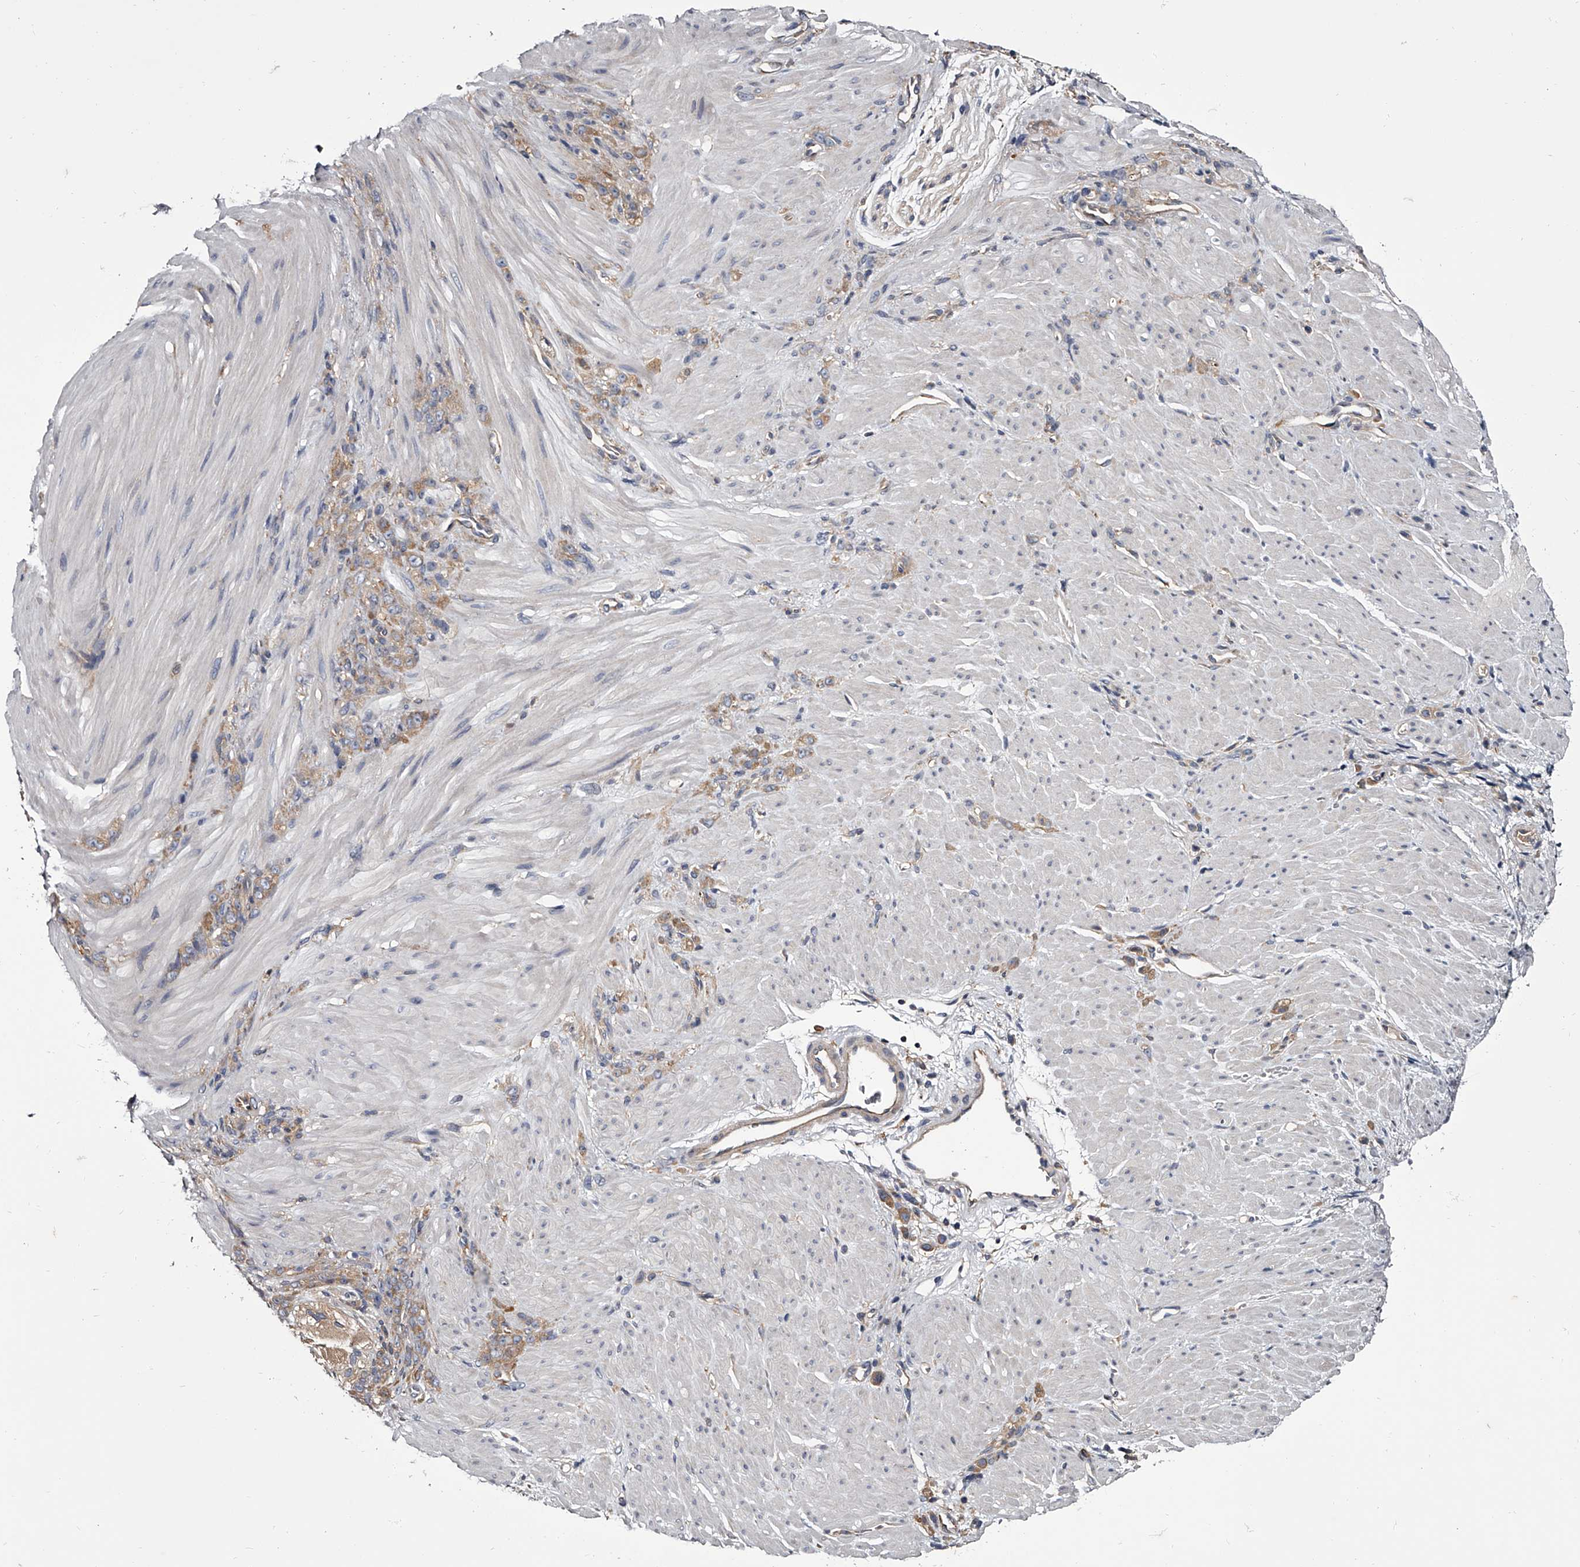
{"staining": {"intensity": "weak", "quantity": ">75%", "location": "cytoplasmic/membranous"}, "tissue": "stomach cancer", "cell_type": "Tumor cells", "image_type": "cancer", "snomed": [{"axis": "morphology", "description": "Normal tissue, NOS"}, {"axis": "morphology", "description": "Adenocarcinoma, NOS"}, {"axis": "topography", "description": "Stomach"}], "caption": "A photomicrograph of human adenocarcinoma (stomach) stained for a protein demonstrates weak cytoplasmic/membranous brown staining in tumor cells.", "gene": "GAPVD1", "patient": {"sex": "male", "age": 82}}